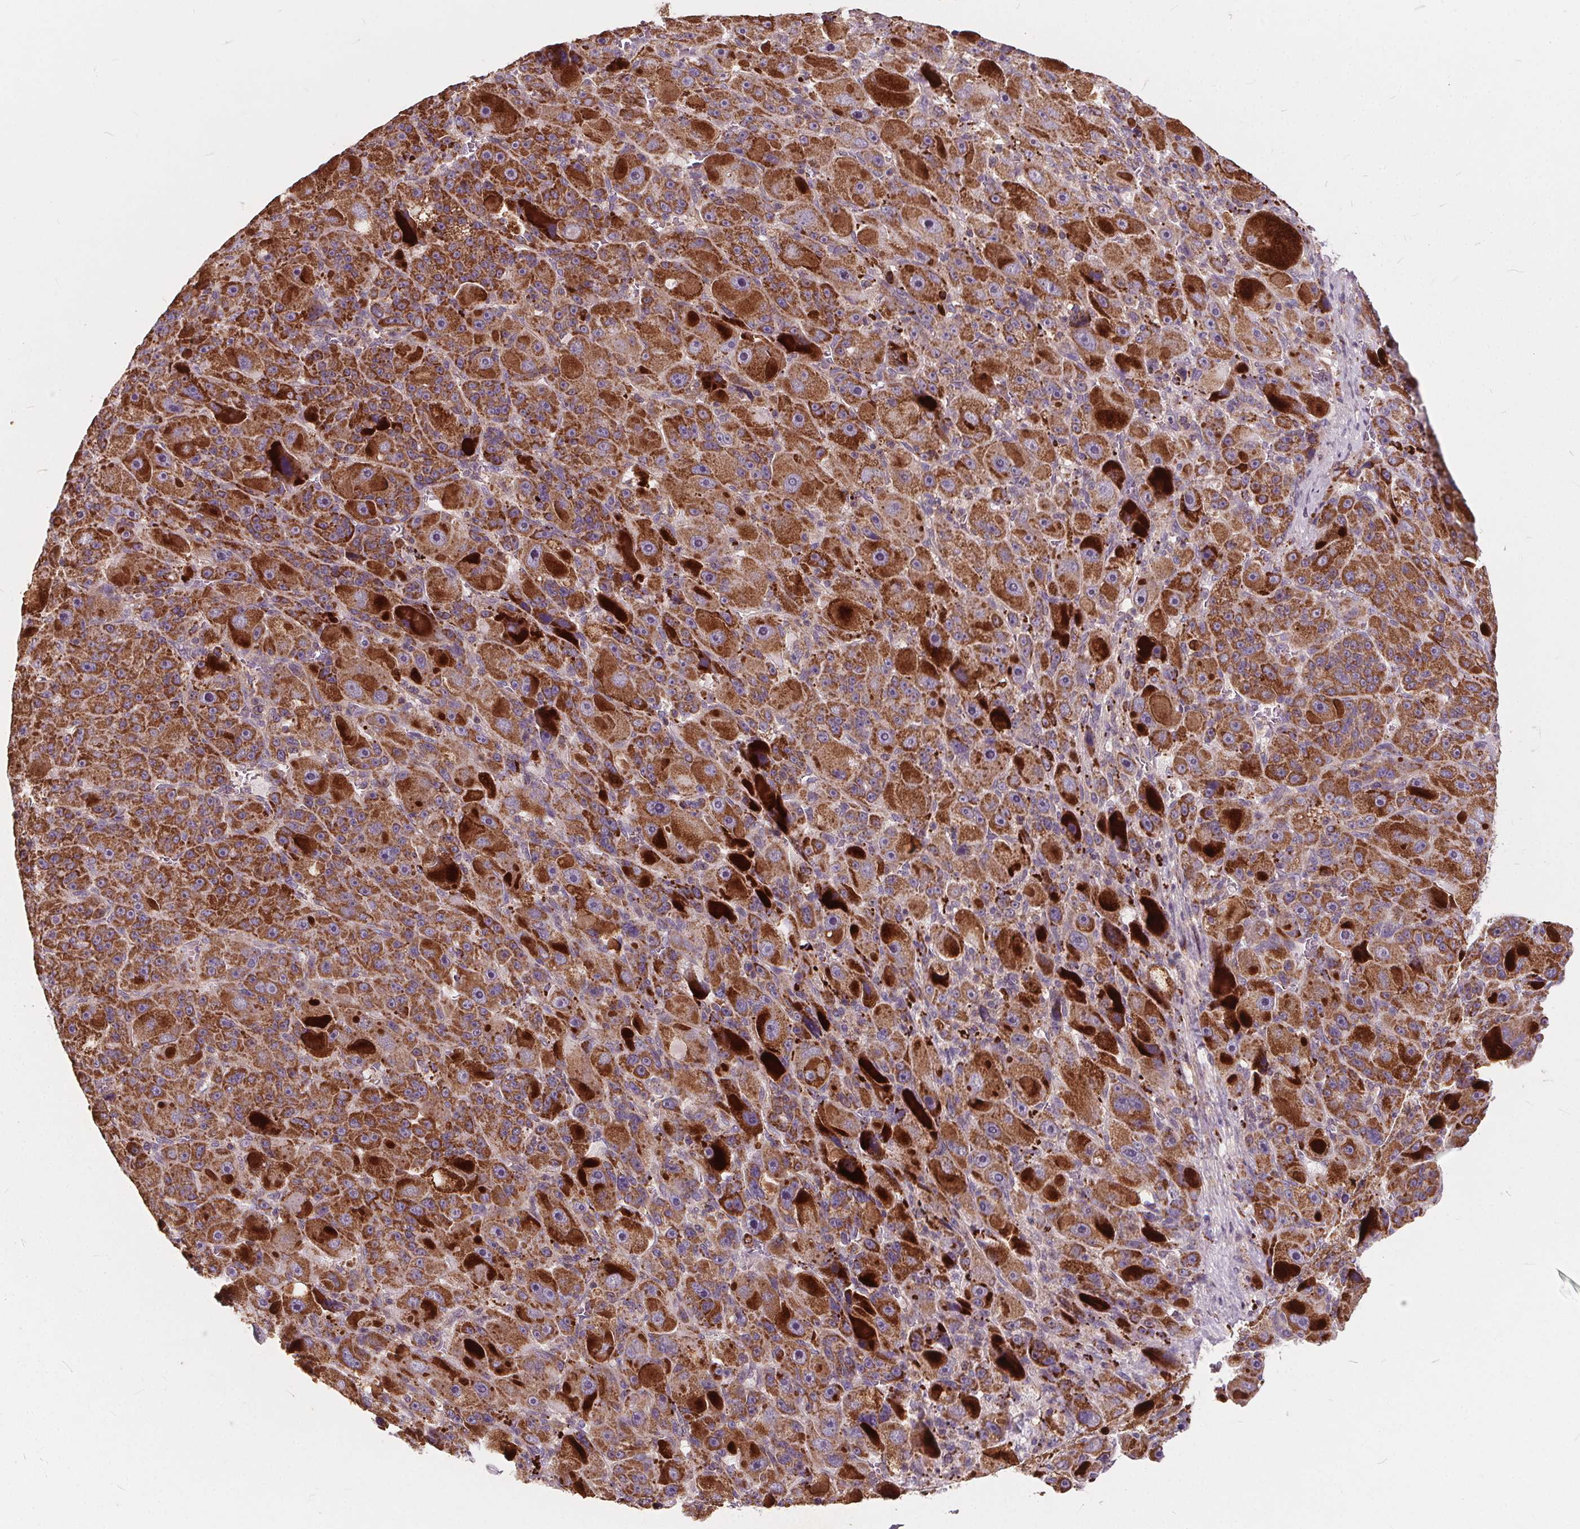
{"staining": {"intensity": "moderate", "quantity": ">75%", "location": "cytoplasmic/membranous"}, "tissue": "liver cancer", "cell_type": "Tumor cells", "image_type": "cancer", "snomed": [{"axis": "morphology", "description": "Carcinoma, Hepatocellular, NOS"}, {"axis": "topography", "description": "Liver"}], "caption": "Liver cancer stained with DAB immunohistochemistry (IHC) shows medium levels of moderate cytoplasmic/membranous expression in about >75% of tumor cells.", "gene": "ORAI2", "patient": {"sex": "male", "age": 76}}